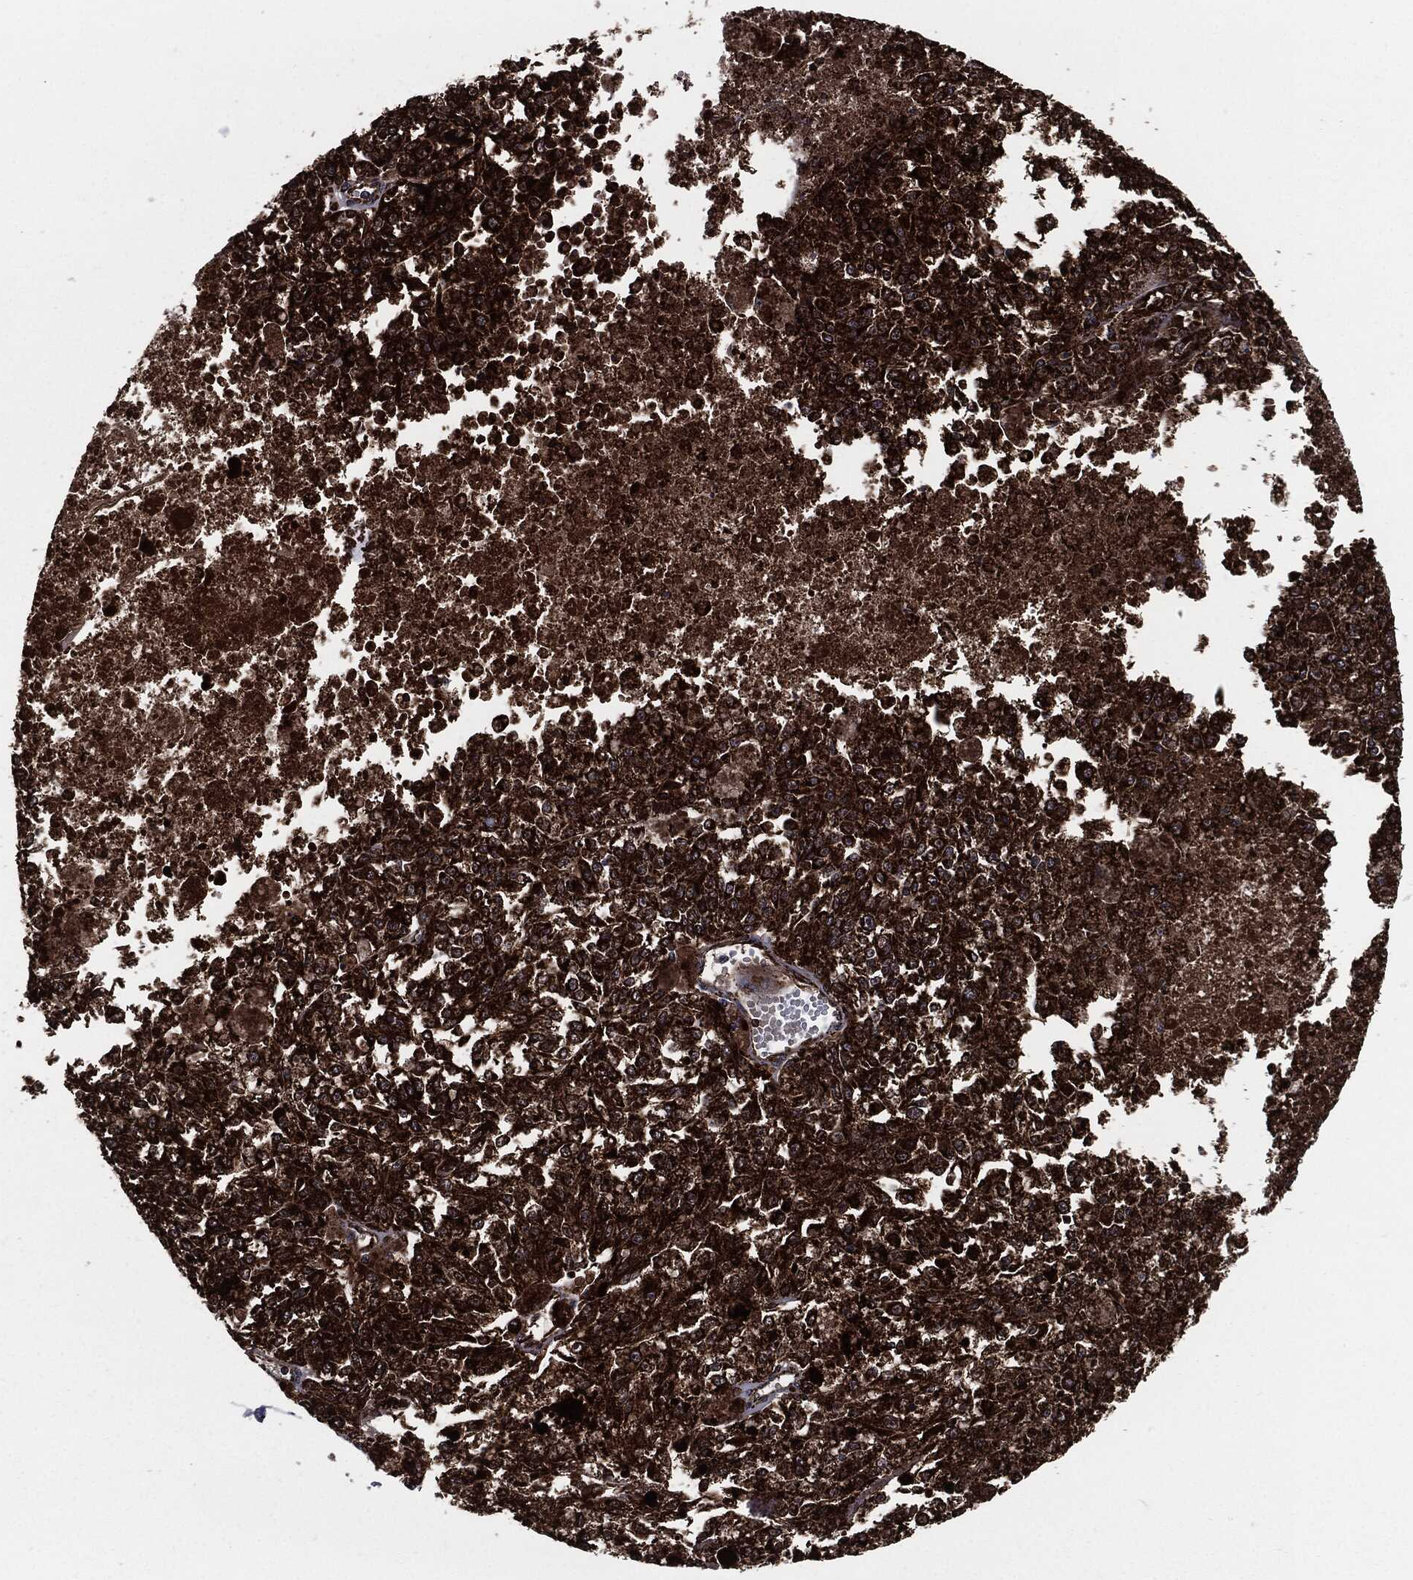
{"staining": {"intensity": "strong", "quantity": ">75%", "location": "cytoplasmic/membranous"}, "tissue": "melanoma", "cell_type": "Tumor cells", "image_type": "cancer", "snomed": [{"axis": "morphology", "description": "Malignant melanoma, Metastatic site"}, {"axis": "topography", "description": "Lymph node"}], "caption": "Human melanoma stained with a brown dye shows strong cytoplasmic/membranous positive positivity in about >75% of tumor cells.", "gene": "FH", "patient": {"sex": "female", "age": 64}}